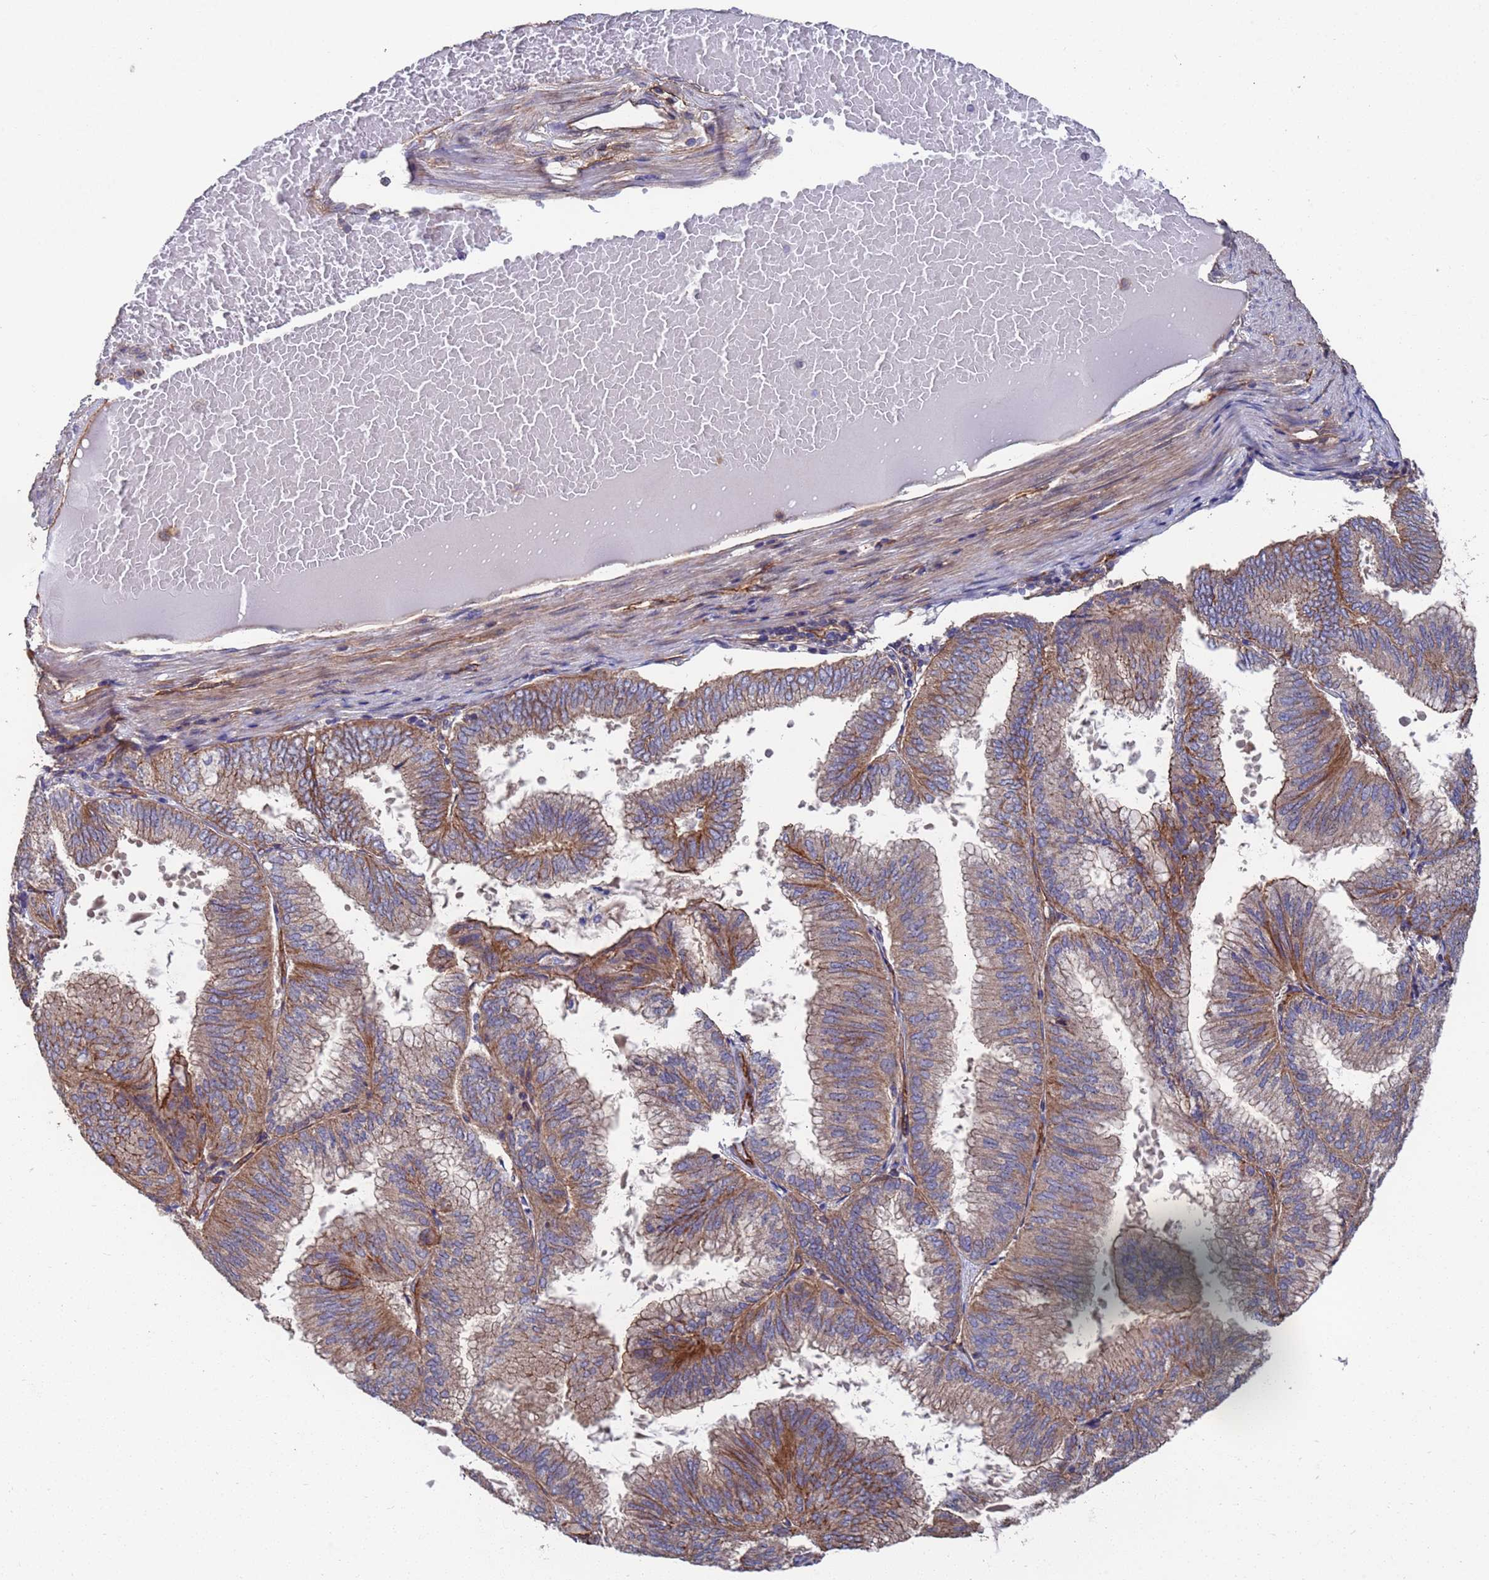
{"staining": {"intensity": "strong", "quantity": "<25%", "location": "cytoplasmic/membranous"}, "tissue": "endometrial cancer", "cell_type": "Tumor cells", "image_type": "cancer", "snomed": [{"axis": "morphology", "description": "Adenocarcinoma, NOS"}, {"axis": "topography", "description": "Endometrium"}], "caption": "Endometrial cancer stained with a protein marker exhibits strong staining in tumor cells.", "gene": "NDUFAF6", "patient": {"sex": "female", "age": 49}}